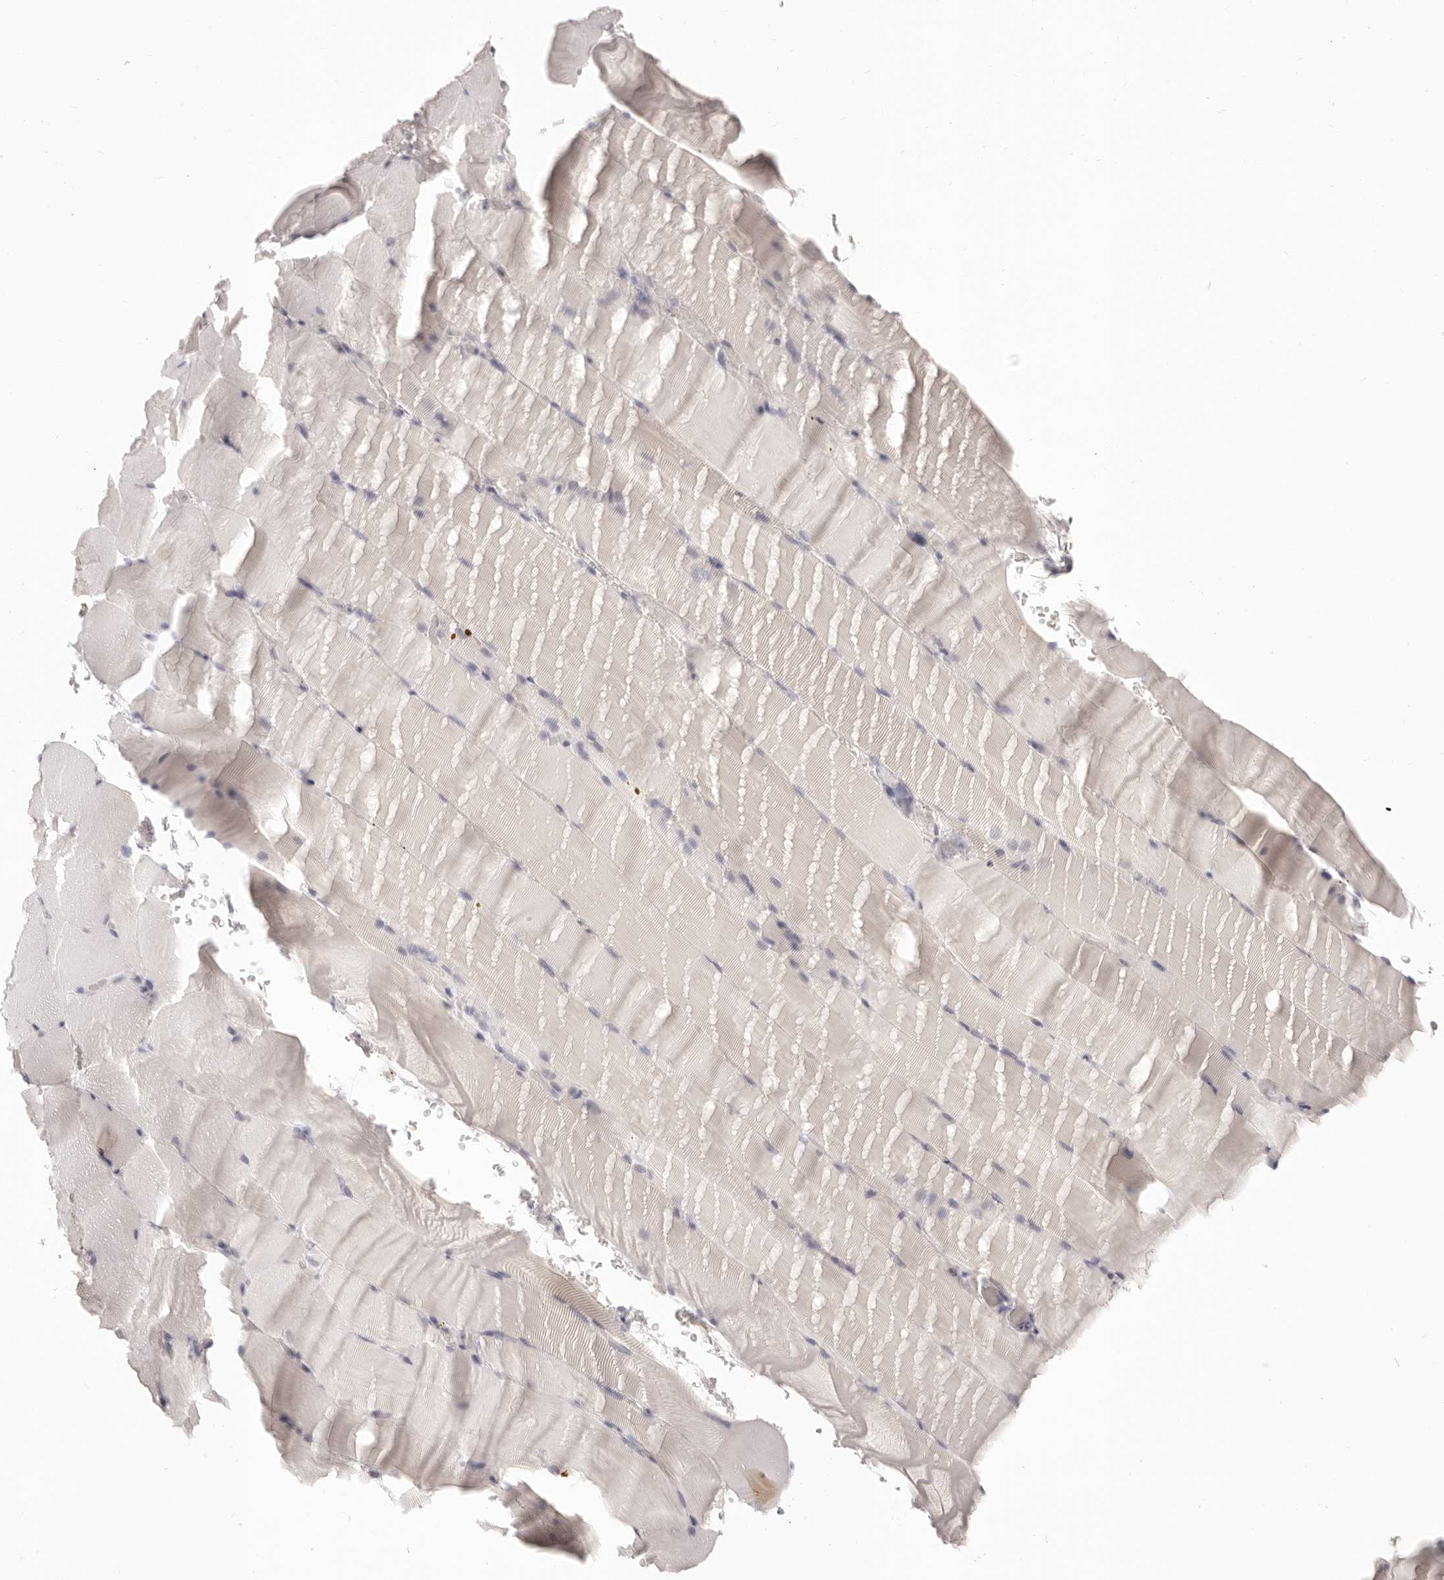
{"staining": {"intensity": "weak", "quantity": "<25%", "location": "cytoplasmic/membranous"}, "tissue": "skeletal muscle", "cell_type": "Myocytes", "image_type": "normal", "snomed": [{"axis": "morphology", "description": "Normal tissue, NOS"}, {"axis": "topography", "description": "Skeletal muscle"}, {"axis": "topography", "description": "Parathyroid gland"}], "caption": "IHC of normal skeletal muscle shows no positivity in myocytes. (IHC, brightfield microscopy, high magnification).", "gene": "FABP1", "patient": {"sex": "female", "age": 37}}